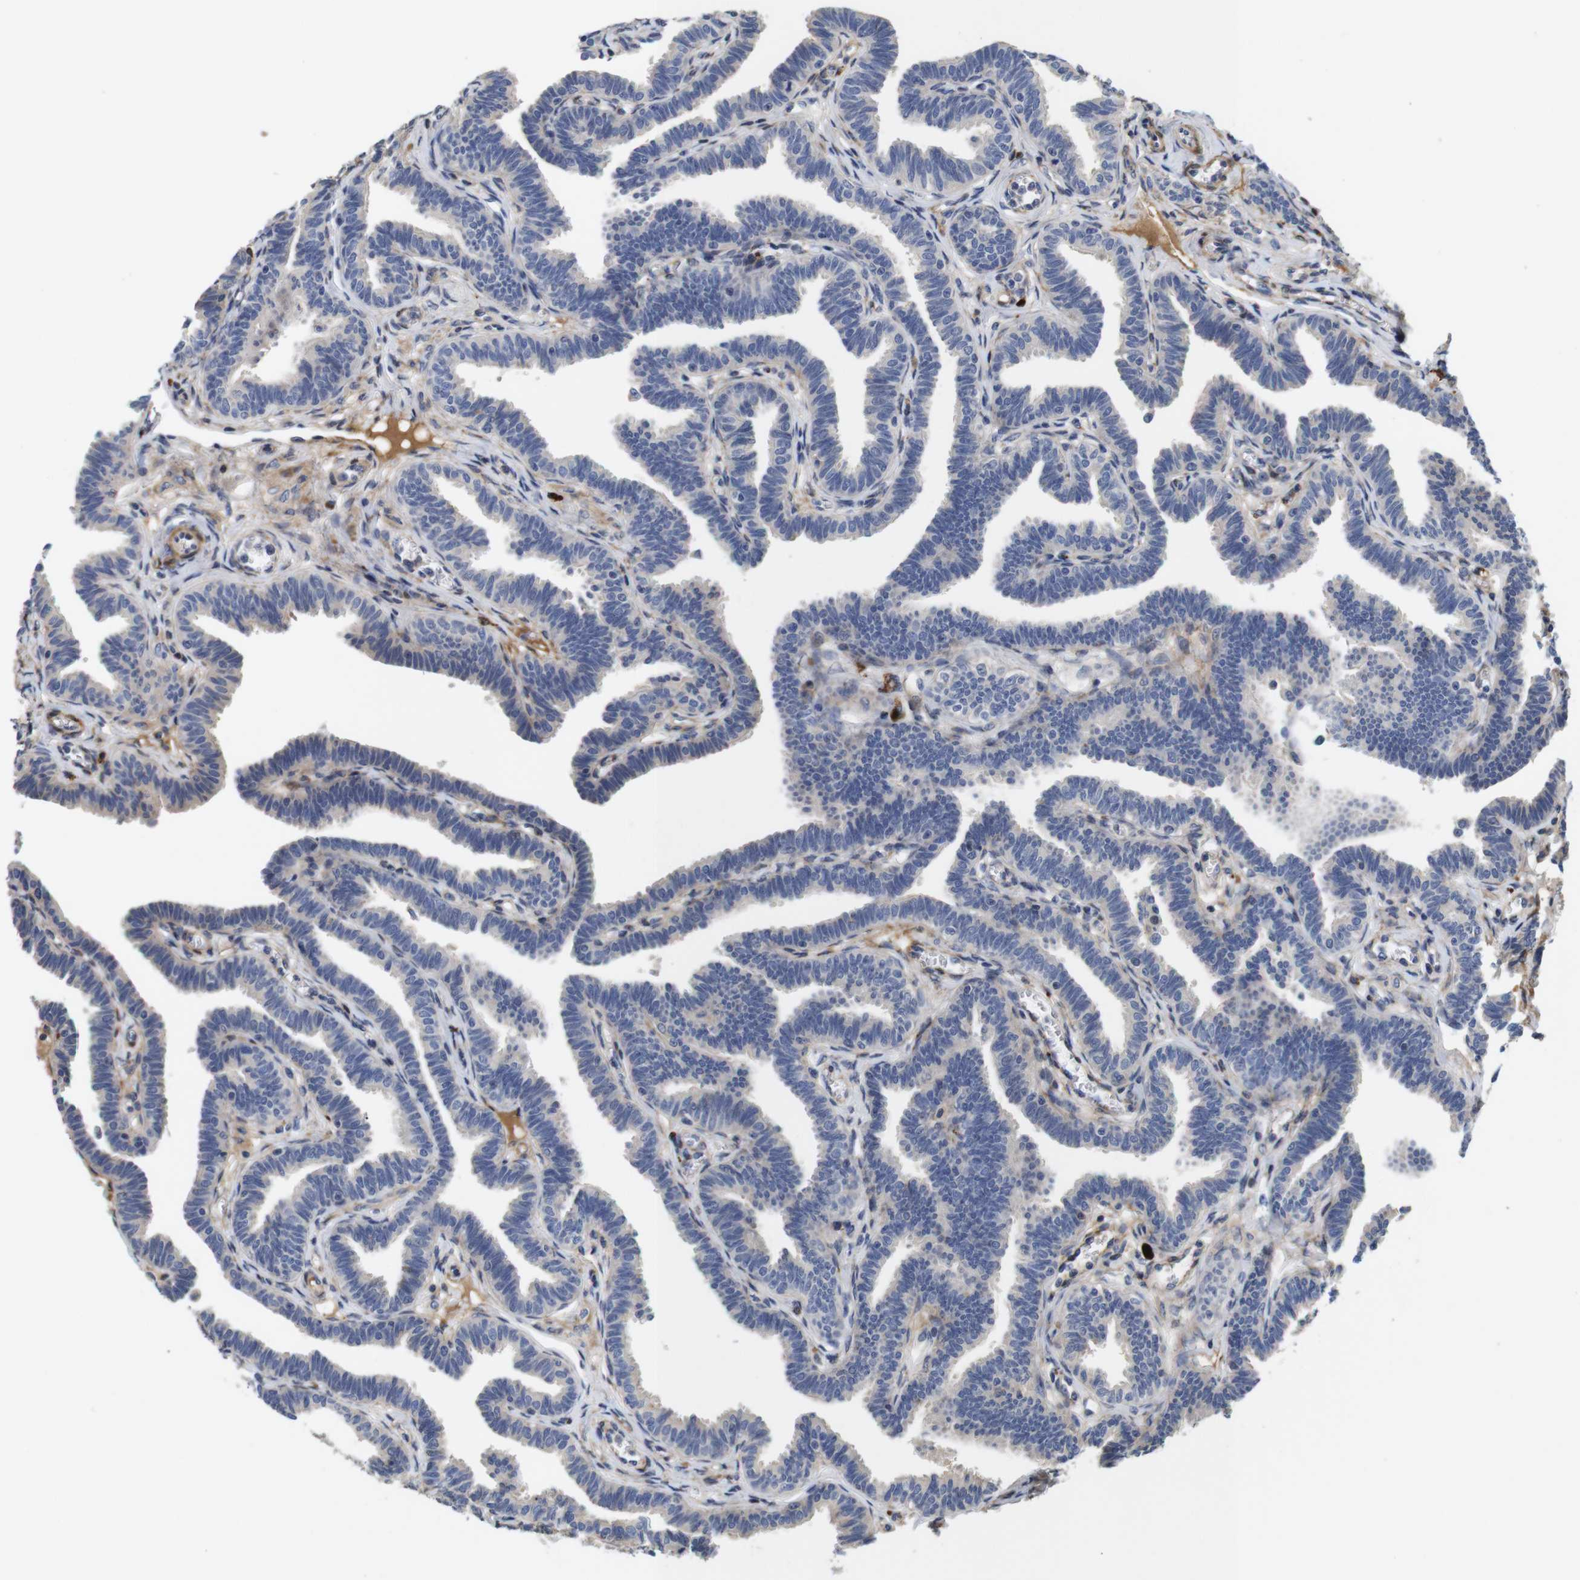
{"staining": {"intensity": "negative", "quantity": "none", "location": "none"}, "tissue": "fallopian tube", "cell_type": "Glandular cells", "image_type": "normal", "snomed": [{"axis": "morphology", "description": "Normal tissue, NOS"}, {"axis": "topography", "description": "Fallopian tube"}, {"axis": "topography", "description": "Ovary"}], "caption": "DAB (3,3'-diaminobenzidine) immunohistochemical staining of benign fallopian tube demonstrates no significant positivity in glandular cells. Nuclei are stained in blue.", "gene": "SPRY3", "patient": {"sex": "female", "age": 23}}